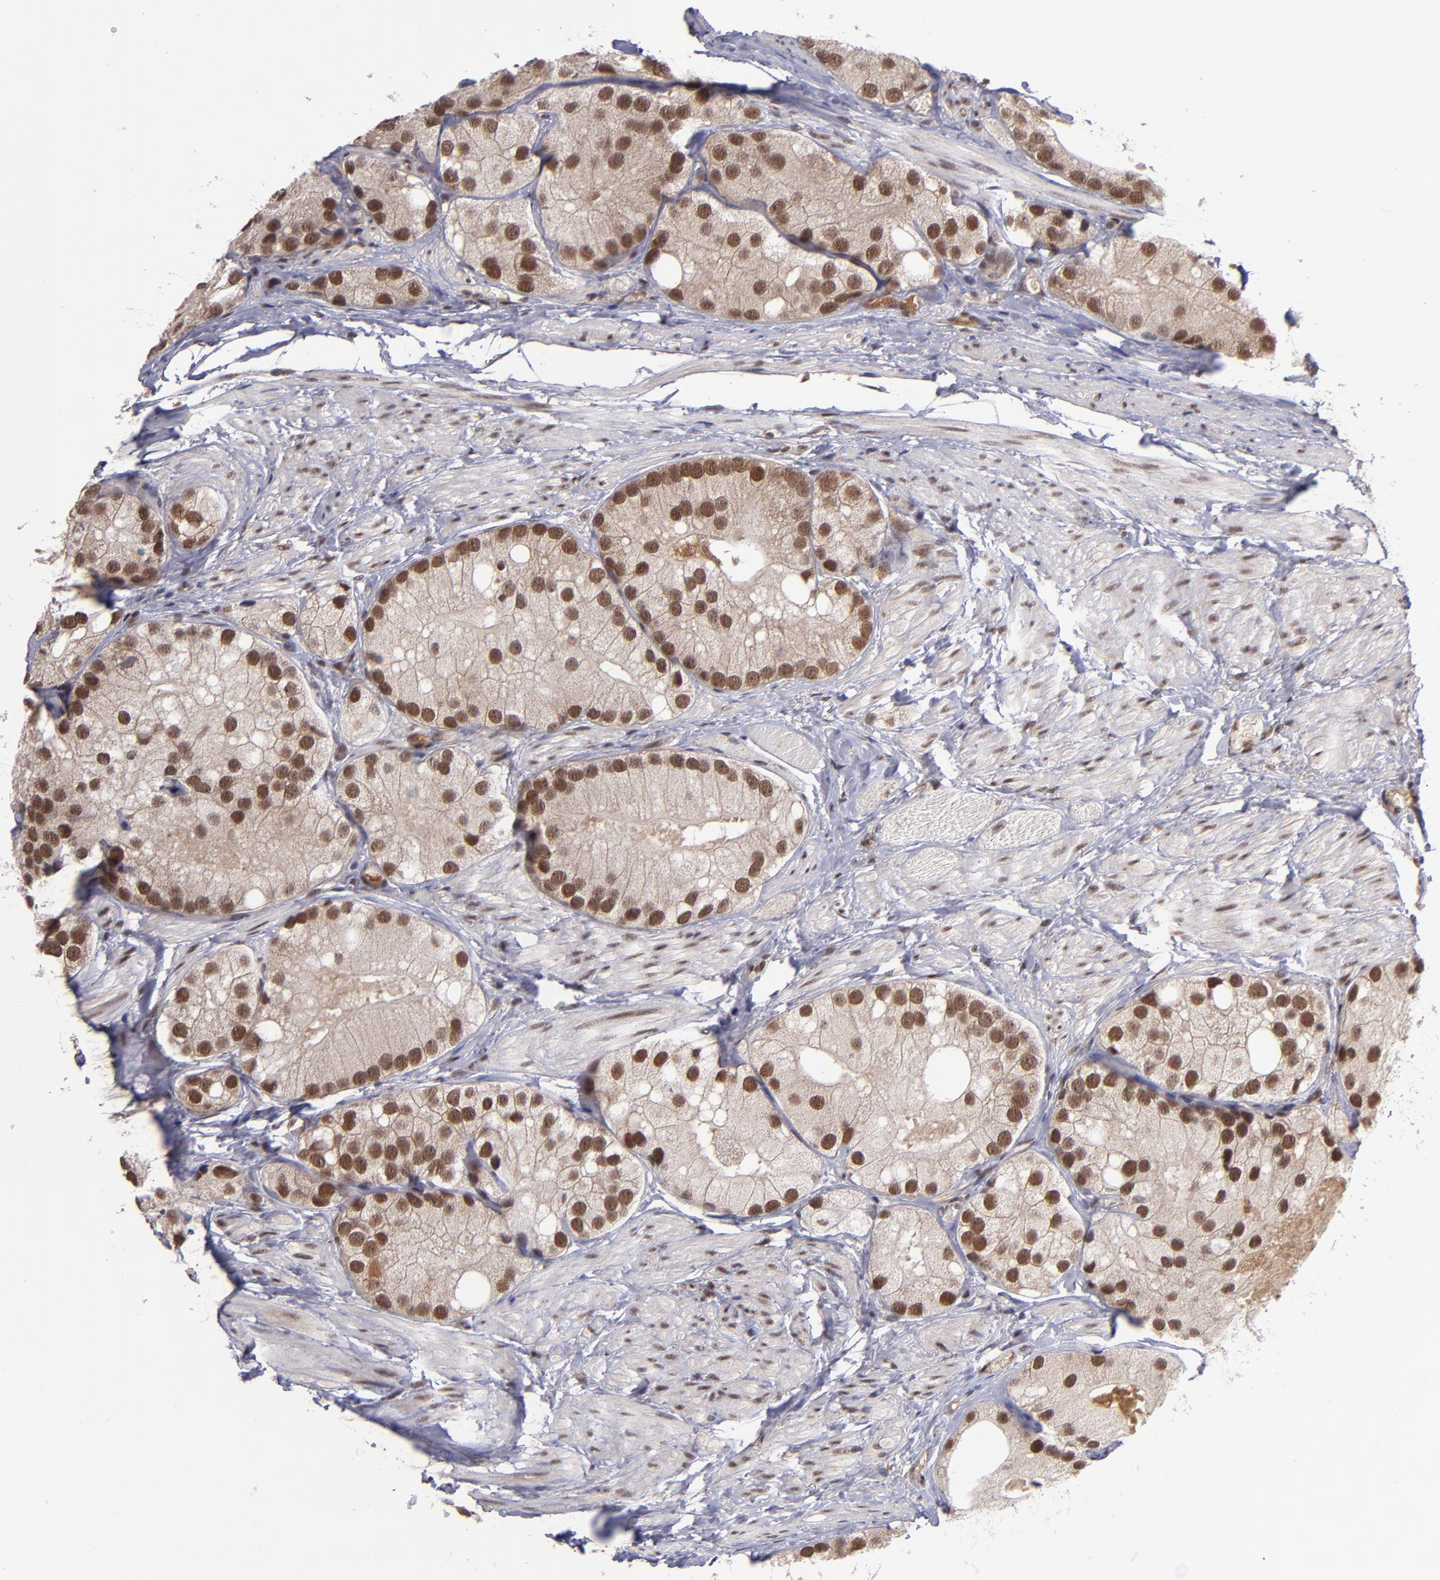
{"staining": {"intensity": "moderate", "quantity": ">75%", "location": "nuclear"}, "tissue": "prostate cancer", "cell_type": "Tumor cells", "image_type": "cancer", "snomed": [{"axis": "morphology", "description": "Adenocarcinoma, Low grade"}, {"axis": "topography", "description": "Prostate"}], "caption": "Brown immunohistochemical staining in low-grade adenocarcinoma (prostate) displays moderate nuclear staining in about >75% of tumor cells.", "gene": "EP300", "patient": {"sex": "male", "age": 69}}